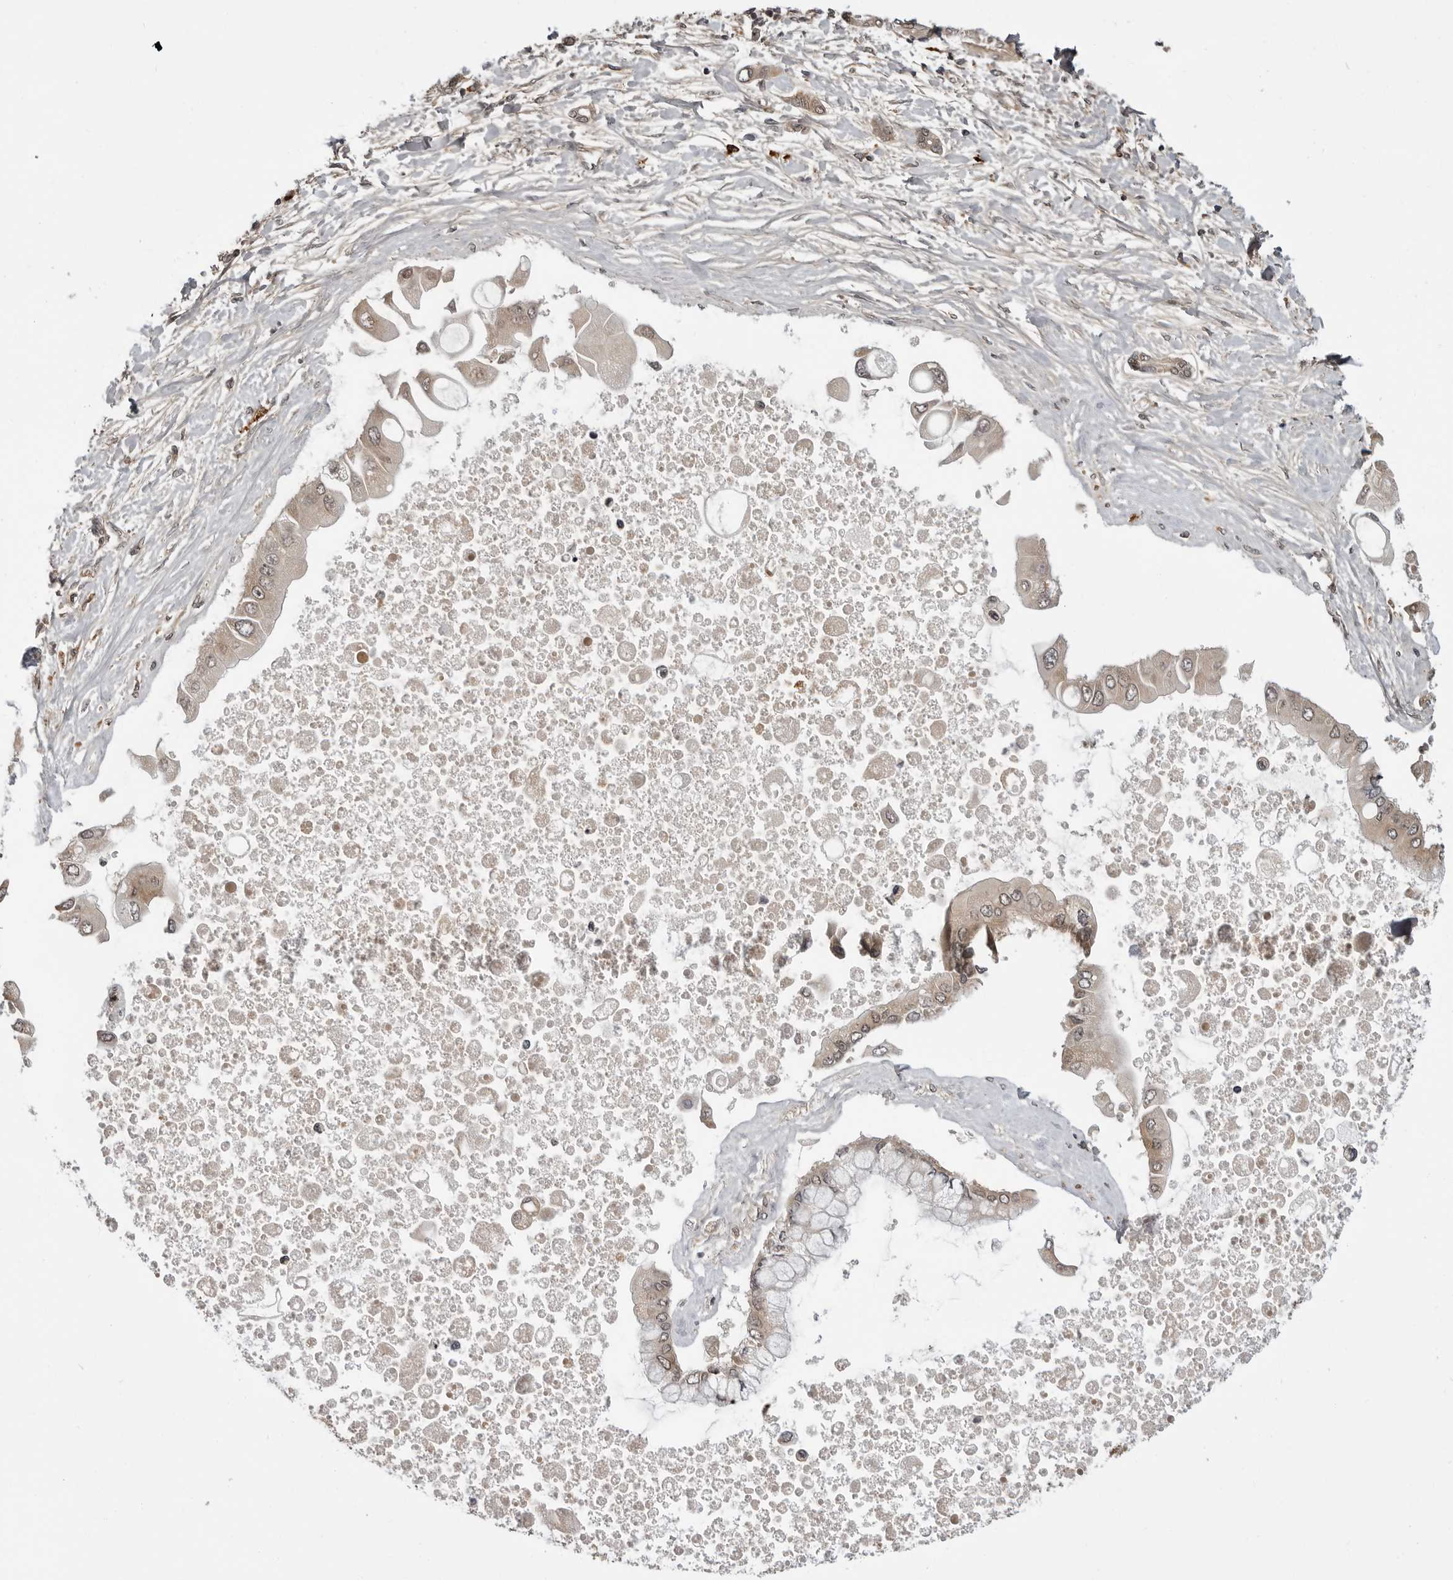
{"staining": {"intensity": "weak", "quantity": "25%-75%", "location": "cytoplasmic/membranous,nuclear"}, "tissue": "liver cancer", "cell_type": "Tumor cells", "image_type": "cancer", "snomed": [{"axis": "morphology", "description": "Cholangiocarcinoma"}, {"axis": "topography", "description": "Liver"}], "caption": "Weak cytoplasmic/membranous and nuclear staining for a protein is identified in approximately 25%-75% of tumor cells of liver cancer using IHC.", "gene": "IL24", "patient": {"sex": "male", "age": 50}}